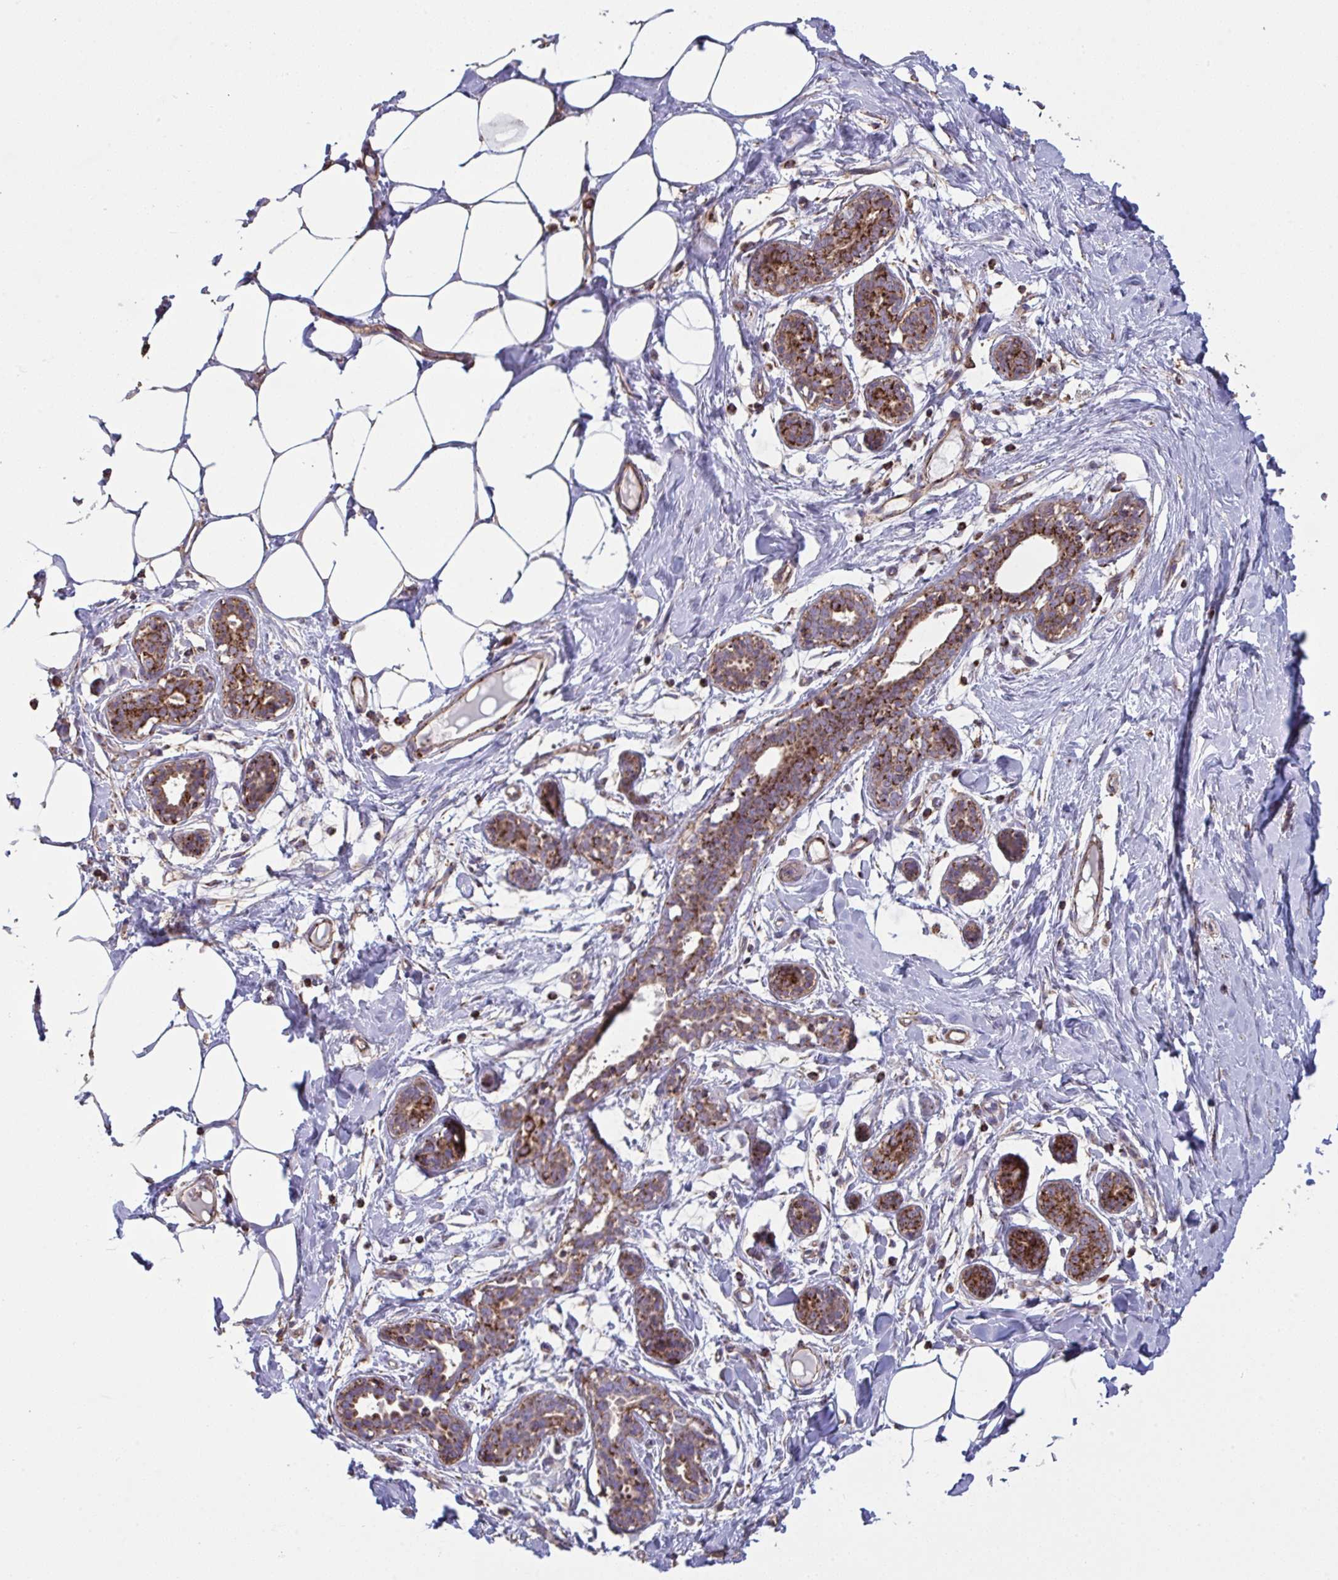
{"staining": {"intensity": "negative", "quantity": "none", "location": "none"}, "tissue": "breast", "cell_type": "Adipocytes", "image_type": "normal", "snomed": [{"axis": "morphology", "description": "Normal tissue, NOS"}, {"axis": "topography", "description": "Breast"}], "caption": "Immunohistochemical staining of benign breast reveals no significant expression in adipocytes. The staining was performed using DAB to visualize the protein expression in brown, while the nuclei were stained in blue with hematoxylin (Magnification: 20x).", "gene": "MICOS10", "patient": {"sex": "female", "age": 27}}